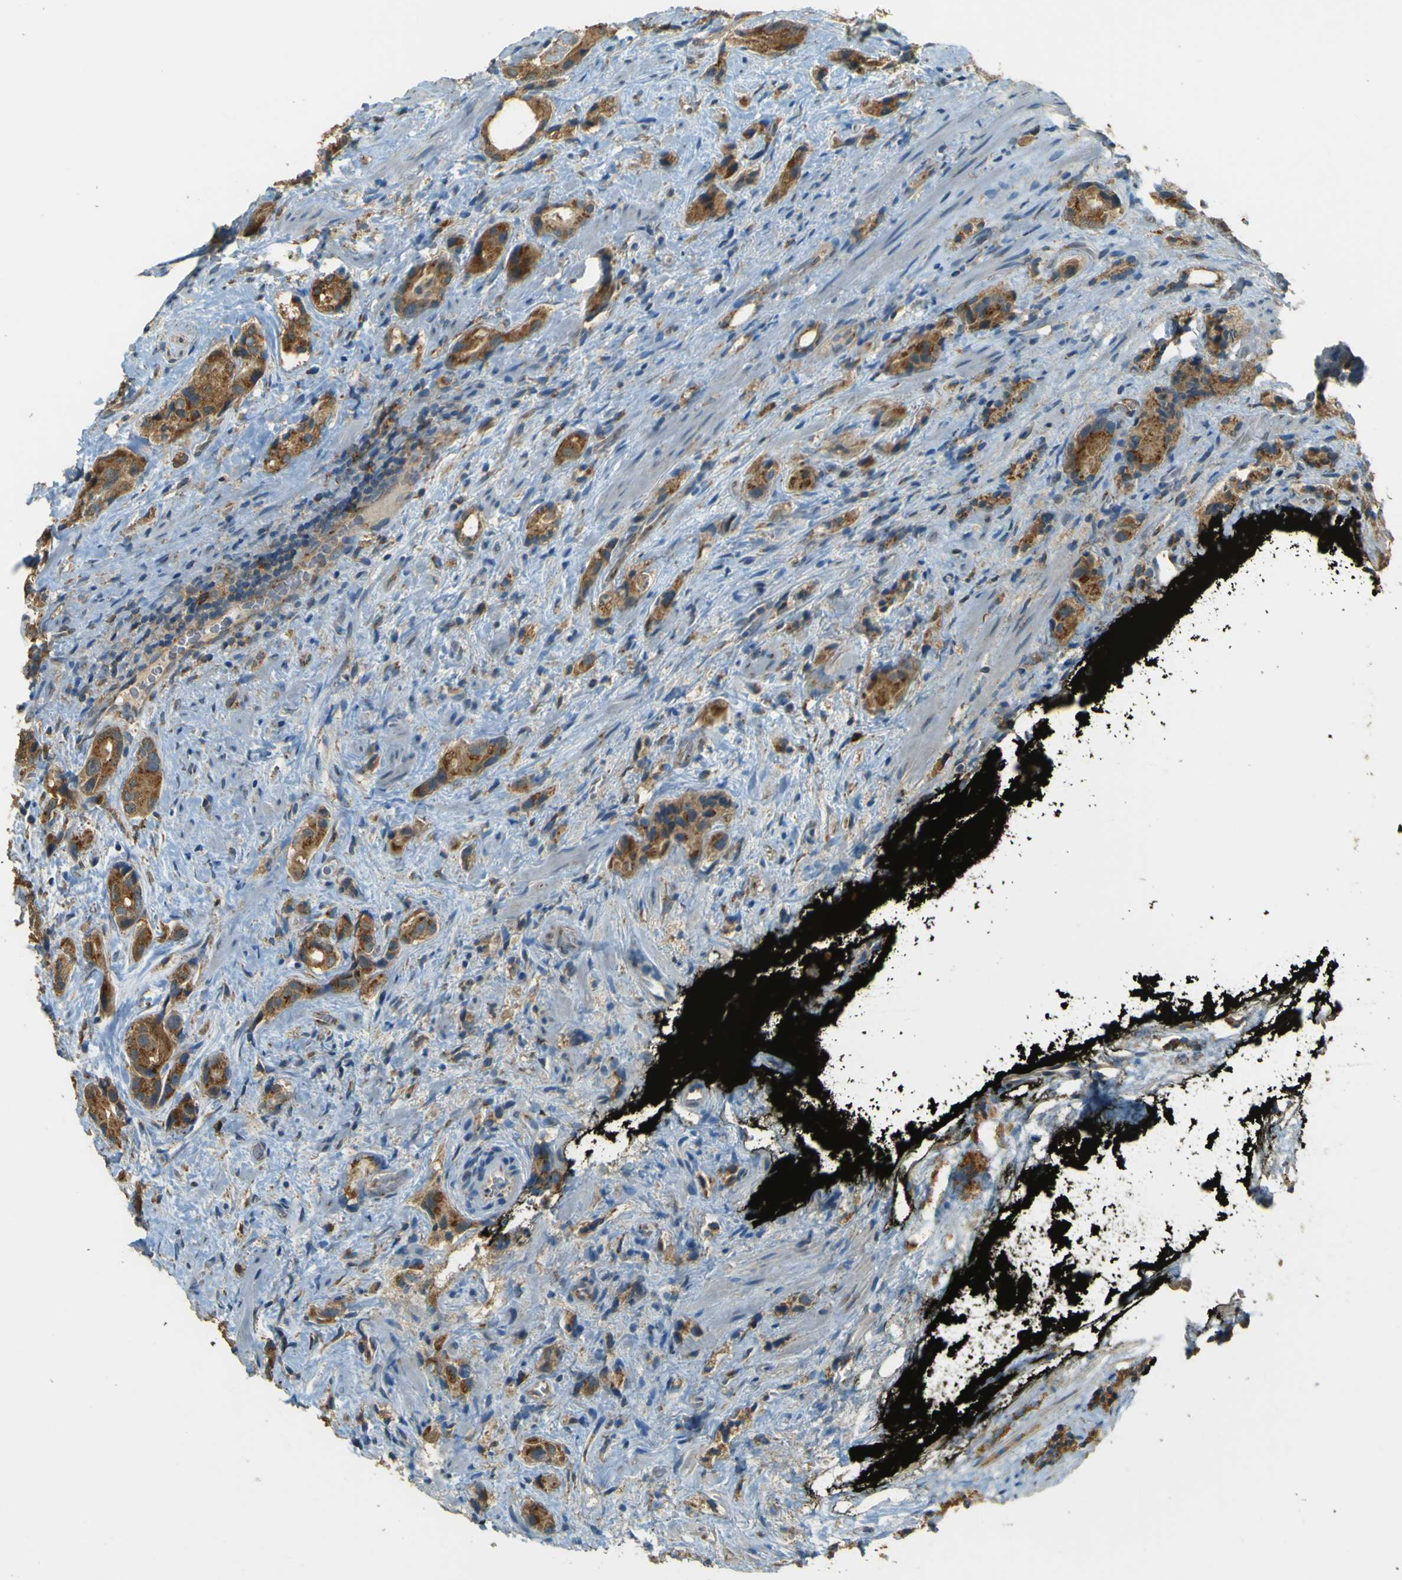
{"staining": {"intensity": "strong", "quantity": ">75%", "location": "cytoplasmic/membranous"}, "tissue": "prostate cancer", "cell_type": "Tumor cells", "image_type": "cancer", "snomed": [{"axis": "morphology", "description": "Adenocarcinoma, High grade"}, {"axis": "topography", "description": "Prostate"}], "caption": "Immunohistochemistry (IHC) (DAB (3,3'-diaminobenzidine)) staining of prostate high-grade adenocarcinoma demonstrates strong cytoplasmic/membranous protein expression in about >75% of tumor cells.", "gene": "GOLGA1", "patient": {"sex": "male", "age": 71}}